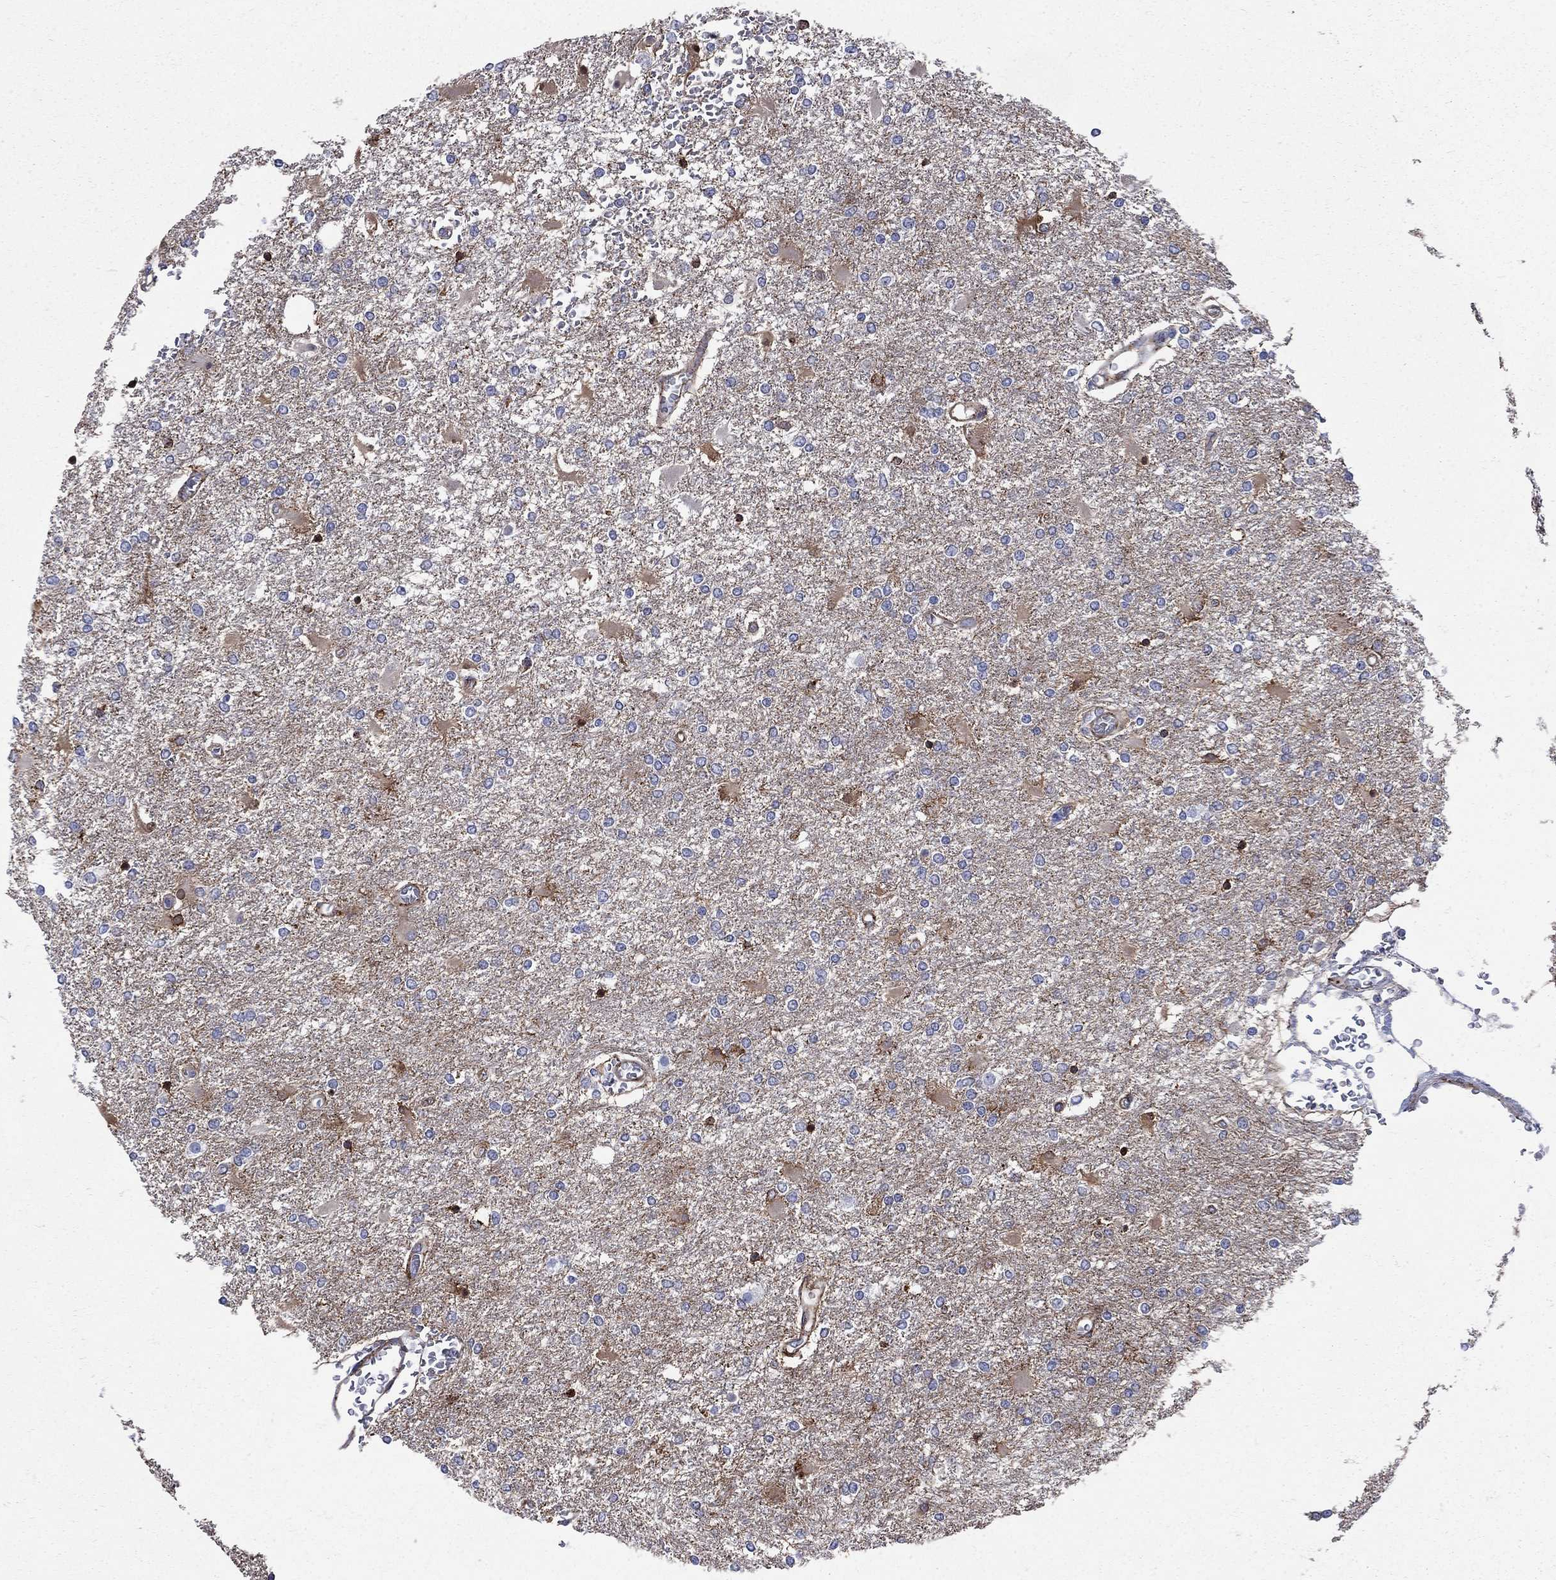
{"staining": {"intensity": "negative", "quantity": "none", "location": "none"}, "tissue": "glioma", "cell_type": "Tumor cells", "image_type": "cancer", "snomed": [{"axis": "morphology", "description": "Glioma, malignant, High grade"}, {"axis": "topography", "description": "Cerebral cortex"}], "caption": "Immunohistochemistry (IHC) image of neoplastic tissue: human glioma stained with DAB shows no significant protein staining in tumor cells. (IHC, brightfield microscopy, high magnification).", "gene": "SEPTIN8", "patient": {"sex": "male", "age": 79}}